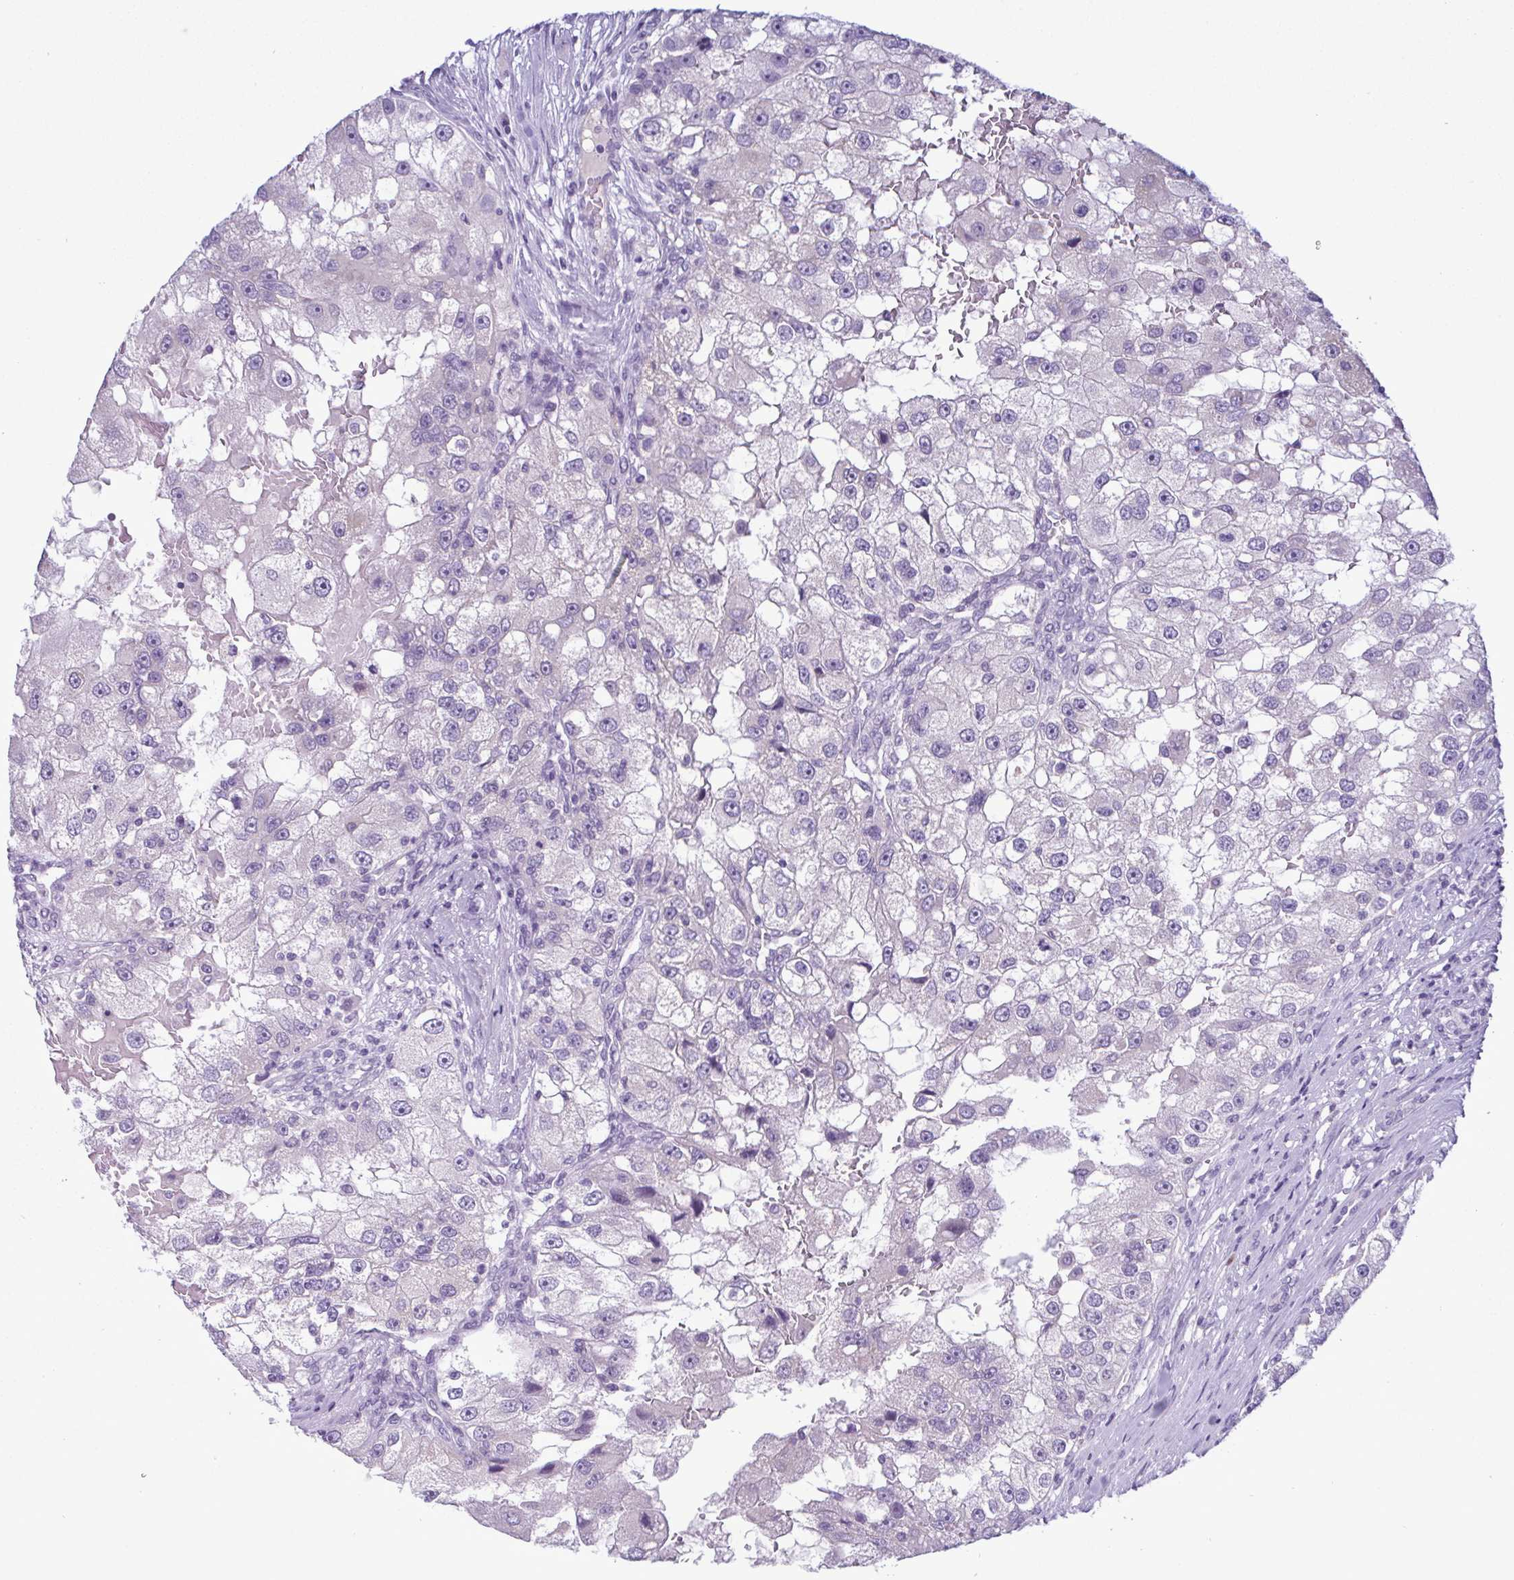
{"staining": {"intensity": "negative", "quantity": "none", "location": "none"}, "tissue": "renal cancer", "cell_type": "Tumor cells", "image_type": "cancer", "snomed": [{"axis": "morphology", "description": "Adenocarcinoma, NOS"}, {"axis": "topography", "description": "Kidney"}], "caption": "Immunohistochemical staining of renal cancer (adenocarcinoma) exhibits no significant positivity in tumor cells.", "gene": "INAFM1", "patient": {"sex": "male", "age": 63}}